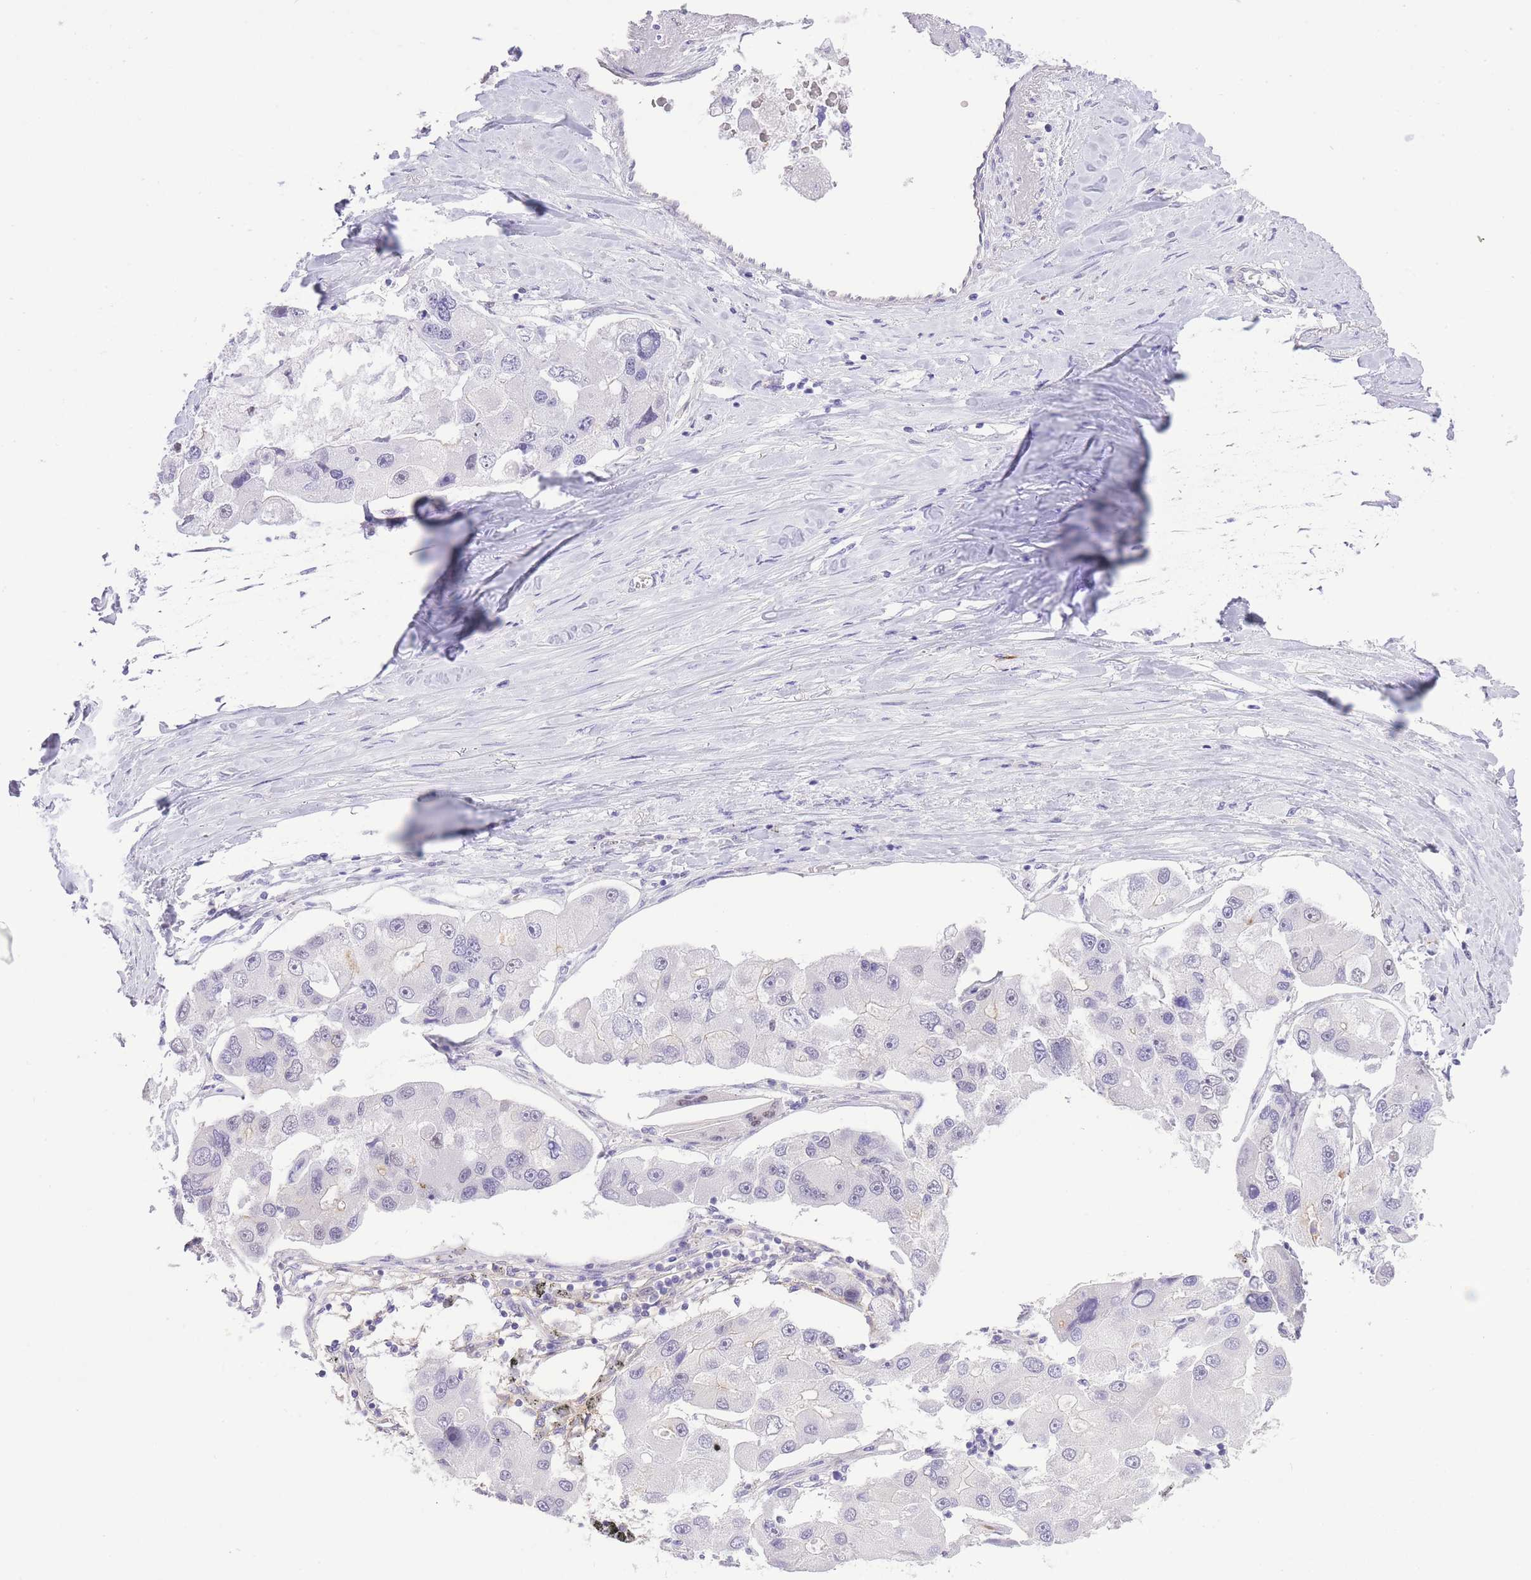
{"staining": {"intensity": "negative", "quantity": "none", "location": "none"}, "tissue": "lung cancer", "cell_type": "Tumor cells", "image_type": "cancer", "snomed": [{"axis": "morphology", "description": "Adenocarcinoma, NOS"}, {"axis": "topography", "description": "Lung"}], "caption": "Tumor cells show no significant protein staining in adenocarcinoma (lung).", "gene": "MEIOSIN", "patient": {"sex": "female", "age": 54}}